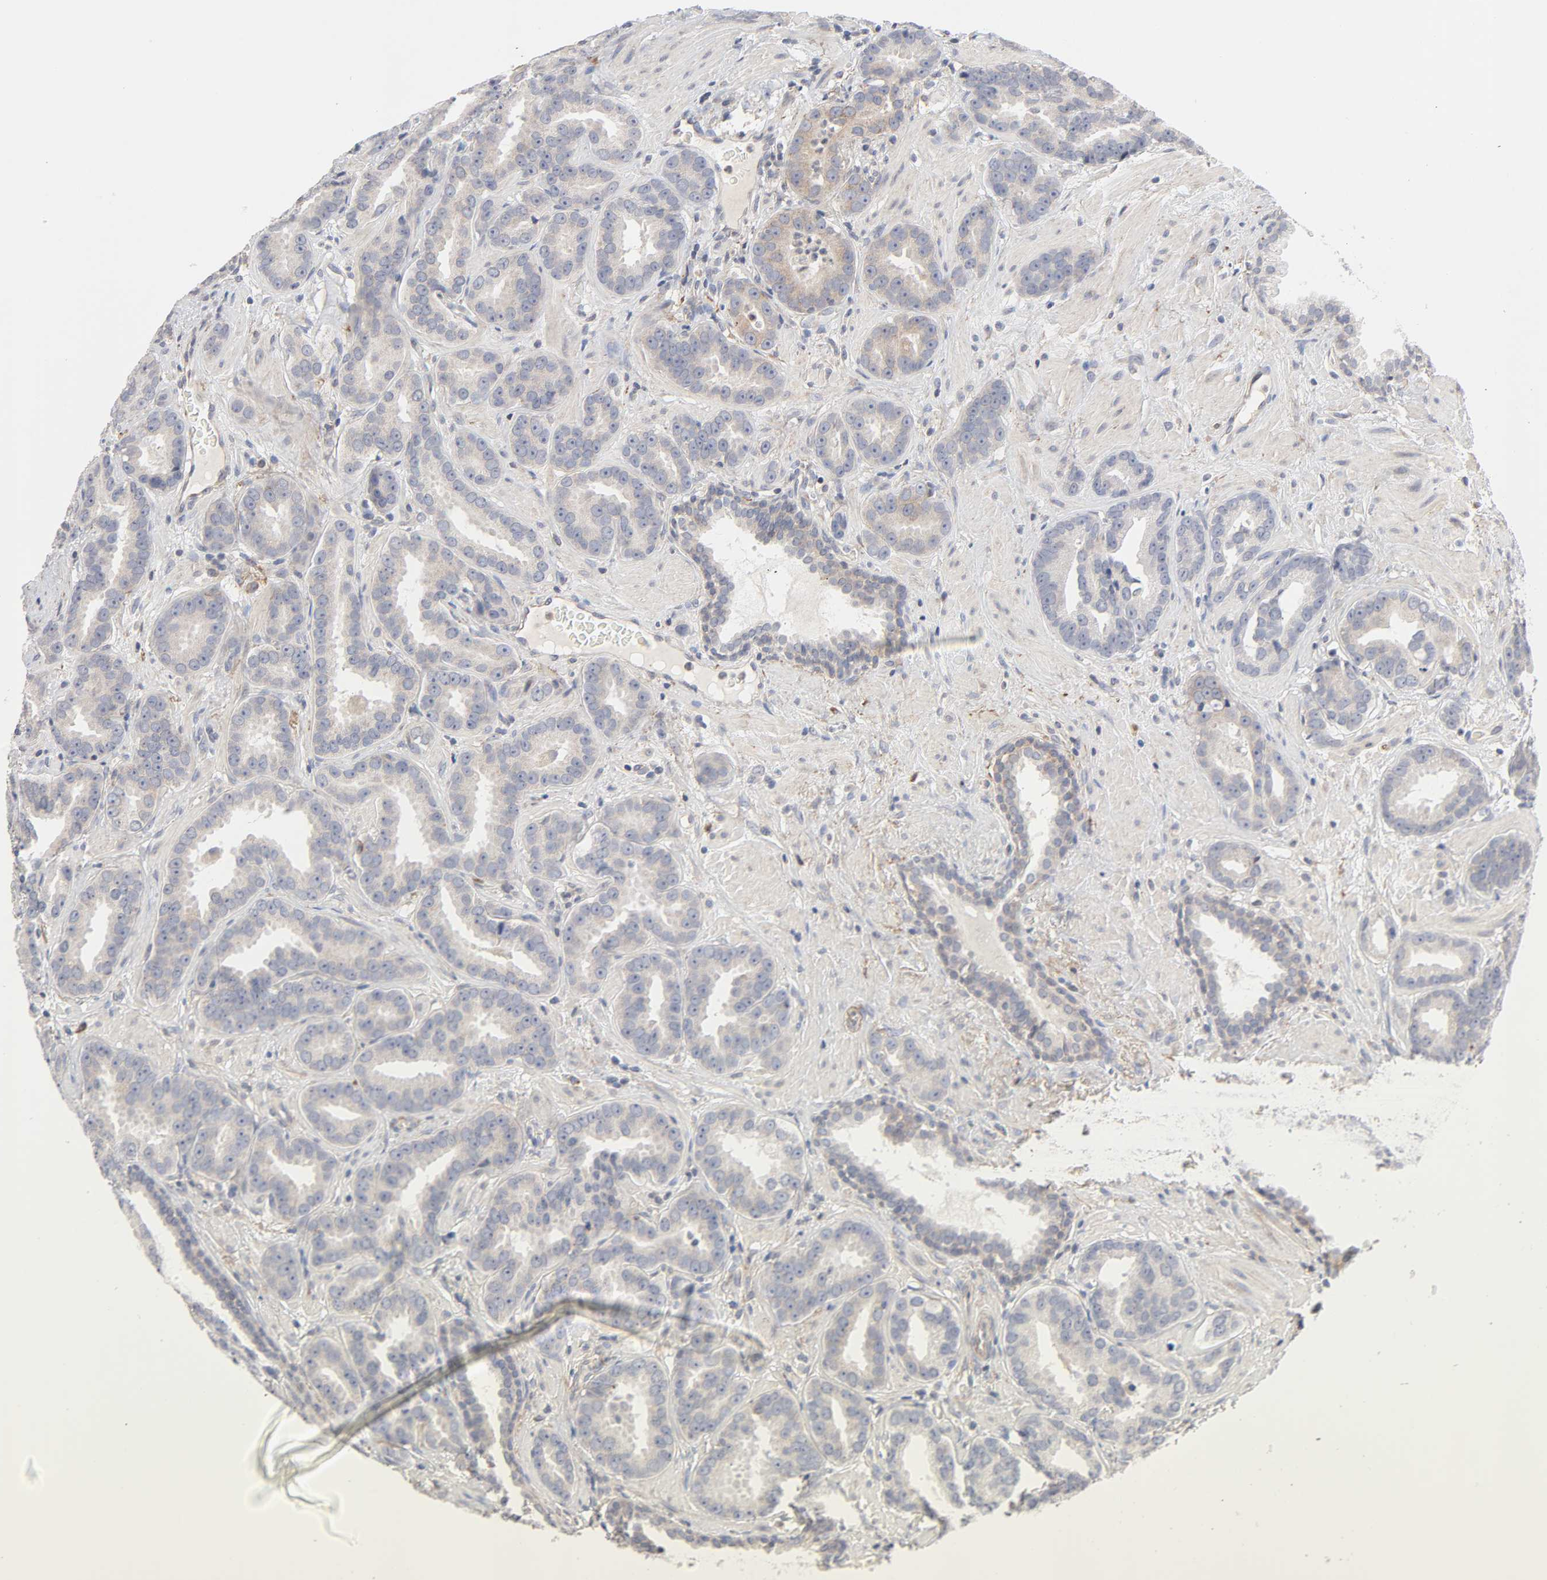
{"staining": {"intensity": "weak", "quantity": ">75%", "location": "cytoplasmic/membranous"}, "tissue": "prostate cancer", "cell_type": "Tumor cells", "image_type": "cancer", "snomed": [{"axis": "morphology", "description": "Adenocarcinoma, Low grade"}, {"axis": "topography", "description": "Prostate"}], "caption": "The histopathology image displays immunohistochemical staining of prostate cancer. There is weak cytoplasmic/membranous staining is appreciated in approximately >75% of tumor cells.", "gene": "IL4R", "patient": {"sex": "male", "age": 59}}